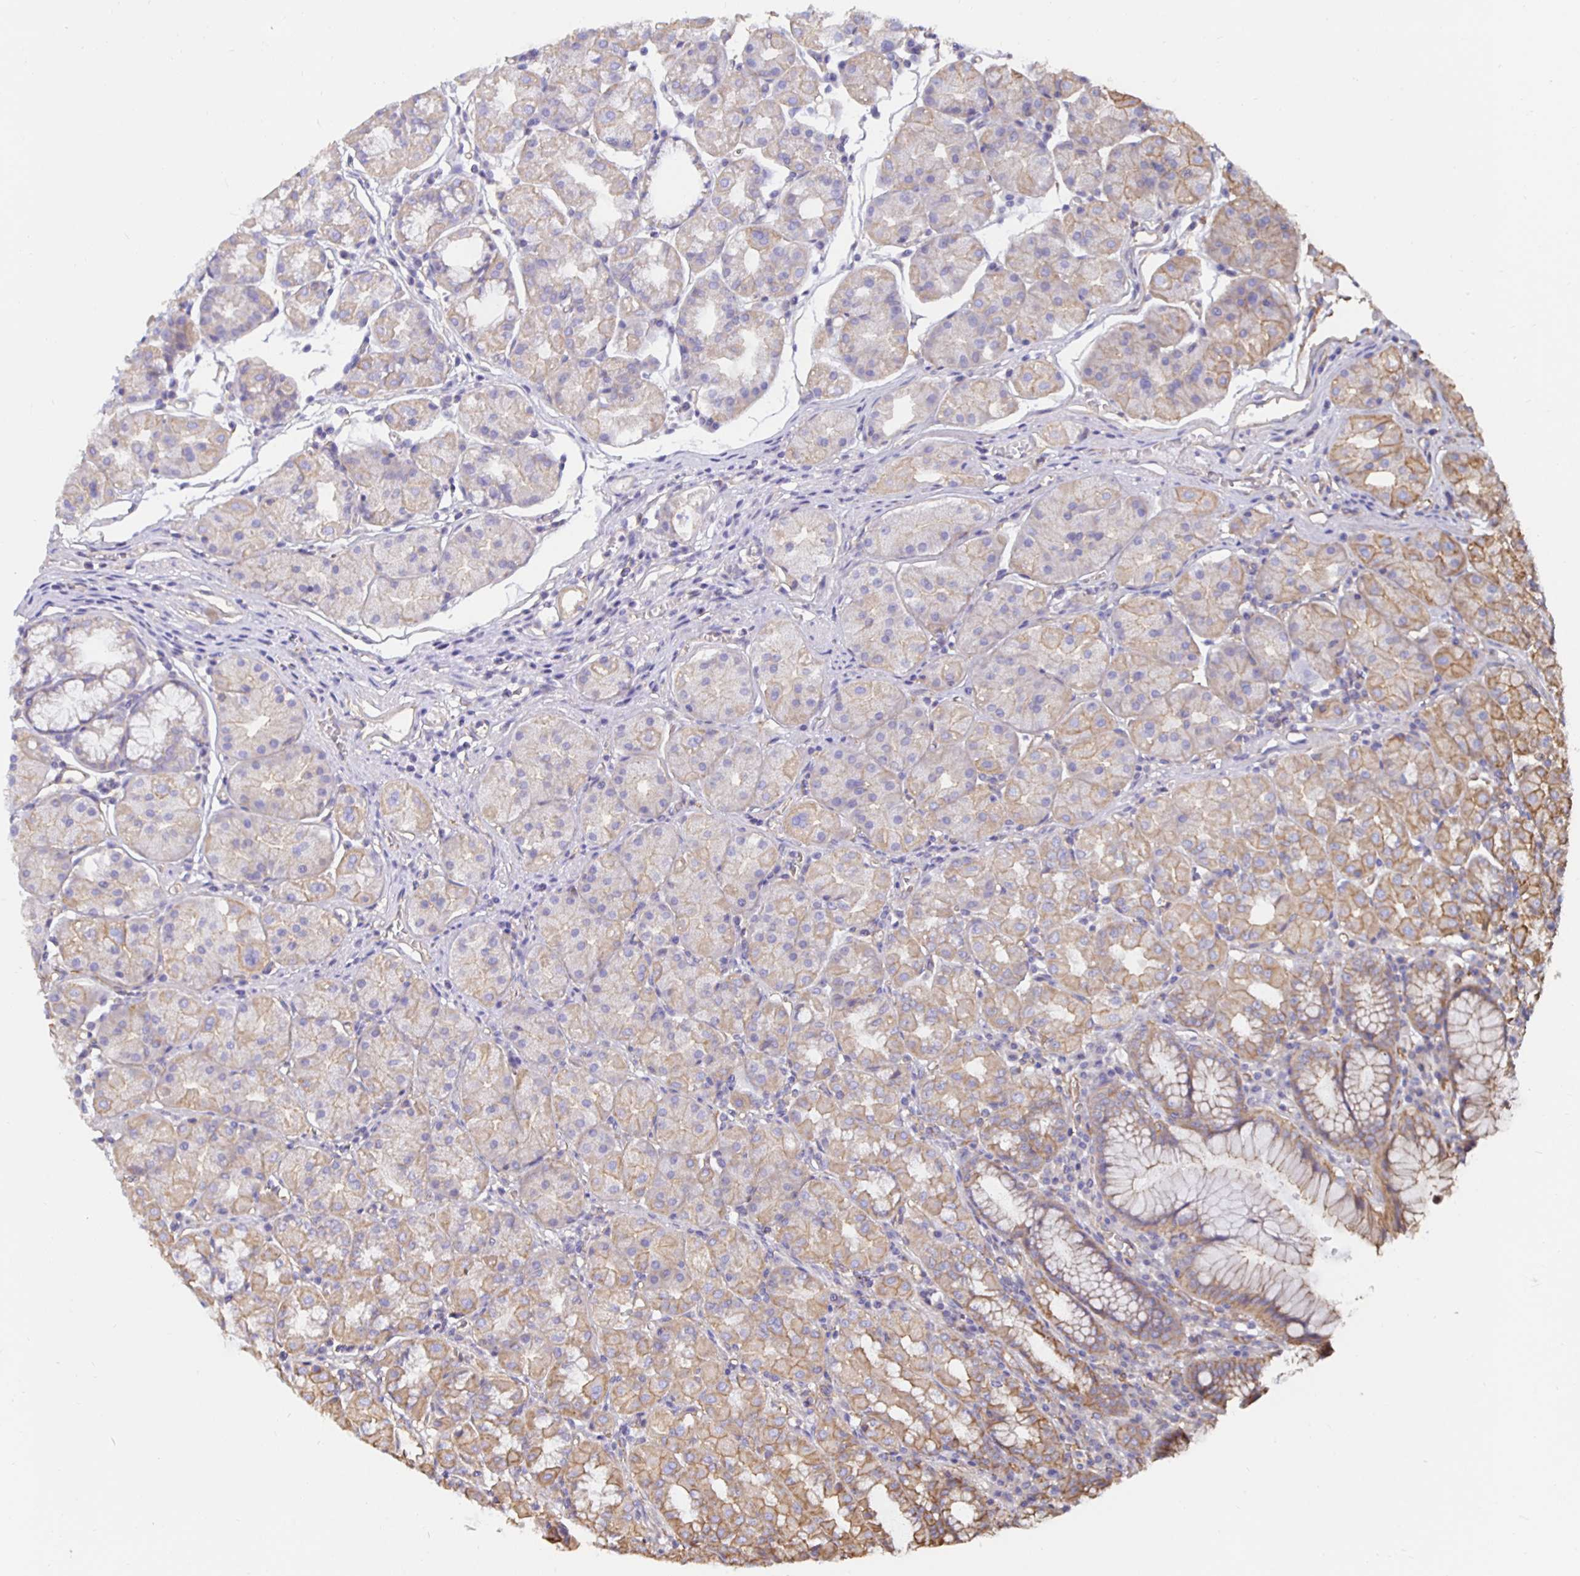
{"staining": {"intensity": "moderate", "quantity": "<25%", "location": "cytoplasmic/membranous"}, "tissue": "stomach", "cell_type": "Glandular cells", "image_type": "normal", "snomed": [{"axis": "morphology", "description": "Normal tissue, NOS"}, {"axis": "topography", "description": "Stomach"}], "caption": "This image reveals immunohistochemistry (IHC) staining of normal human stomach, with low moderate cytoplasmic/membranous staining in approximately <25% of glandular cells.", "gene": "ARHGEF39", "patient": {"sex": "male", "age": 55}}